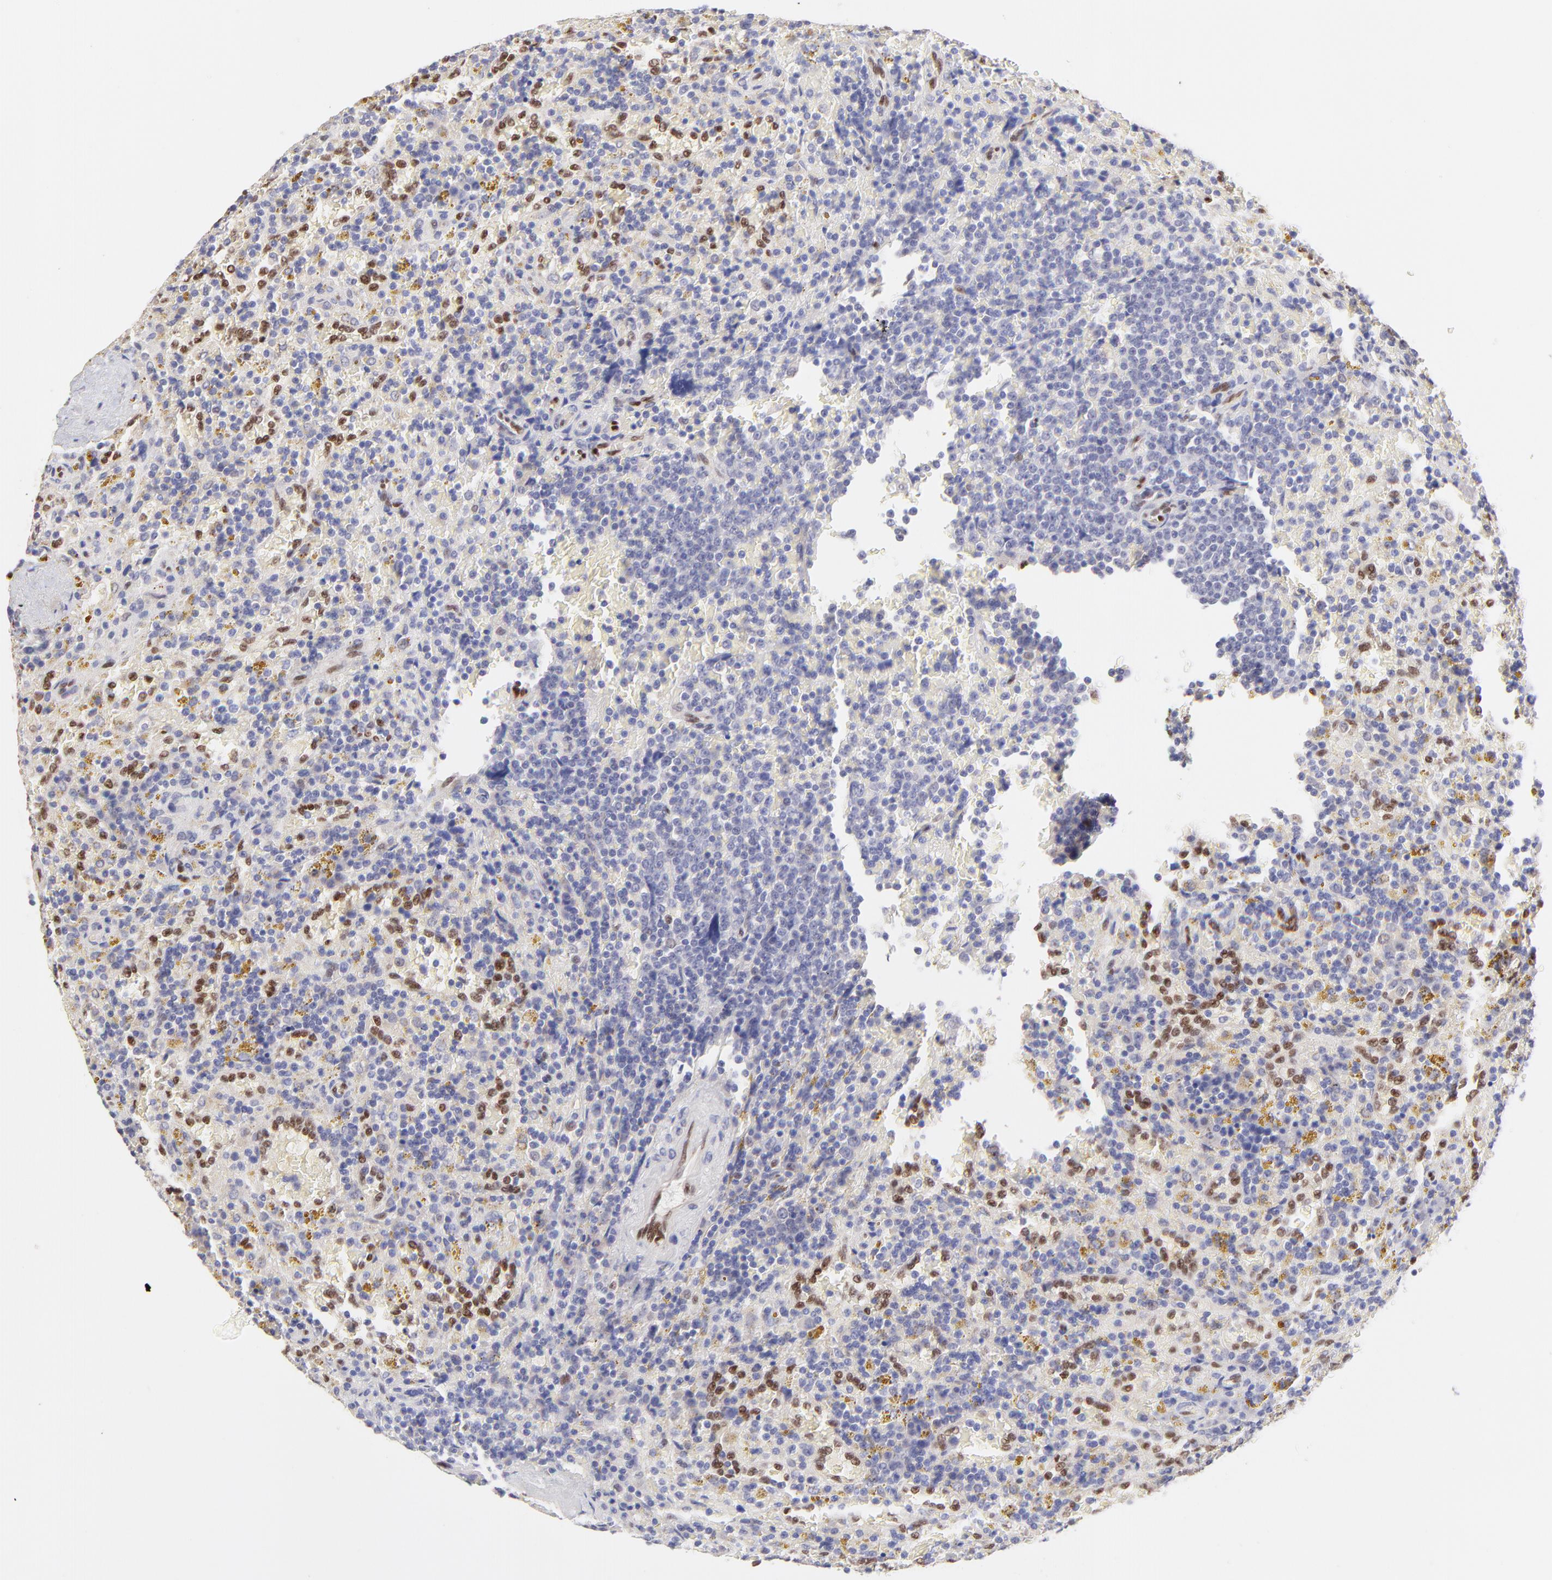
{"staining": {"intensity": "negative", "quantity": "none", "location": "none"}, "tissue": "lymphoma", "cell_type": "Tumor cells", "image_type": "cancer", "snomed": [{"axis": "morphology", "description": "Malignant lymphoma, non-Hodgkin's type, Low grade"}, {"axis": "topography", "description": "Spleen"}], "caption": "Immunohistochemistry histopathology image of neoplastic tissue: human low-grade malignant lymphoma, non-Hodgkin's type stained with DAB (3,3'-diaminobenzidine) demonstrates no significant protein staining in tumor cells.", "gene": "KLF4", "patient": {"sex": "female", "age": 65}}